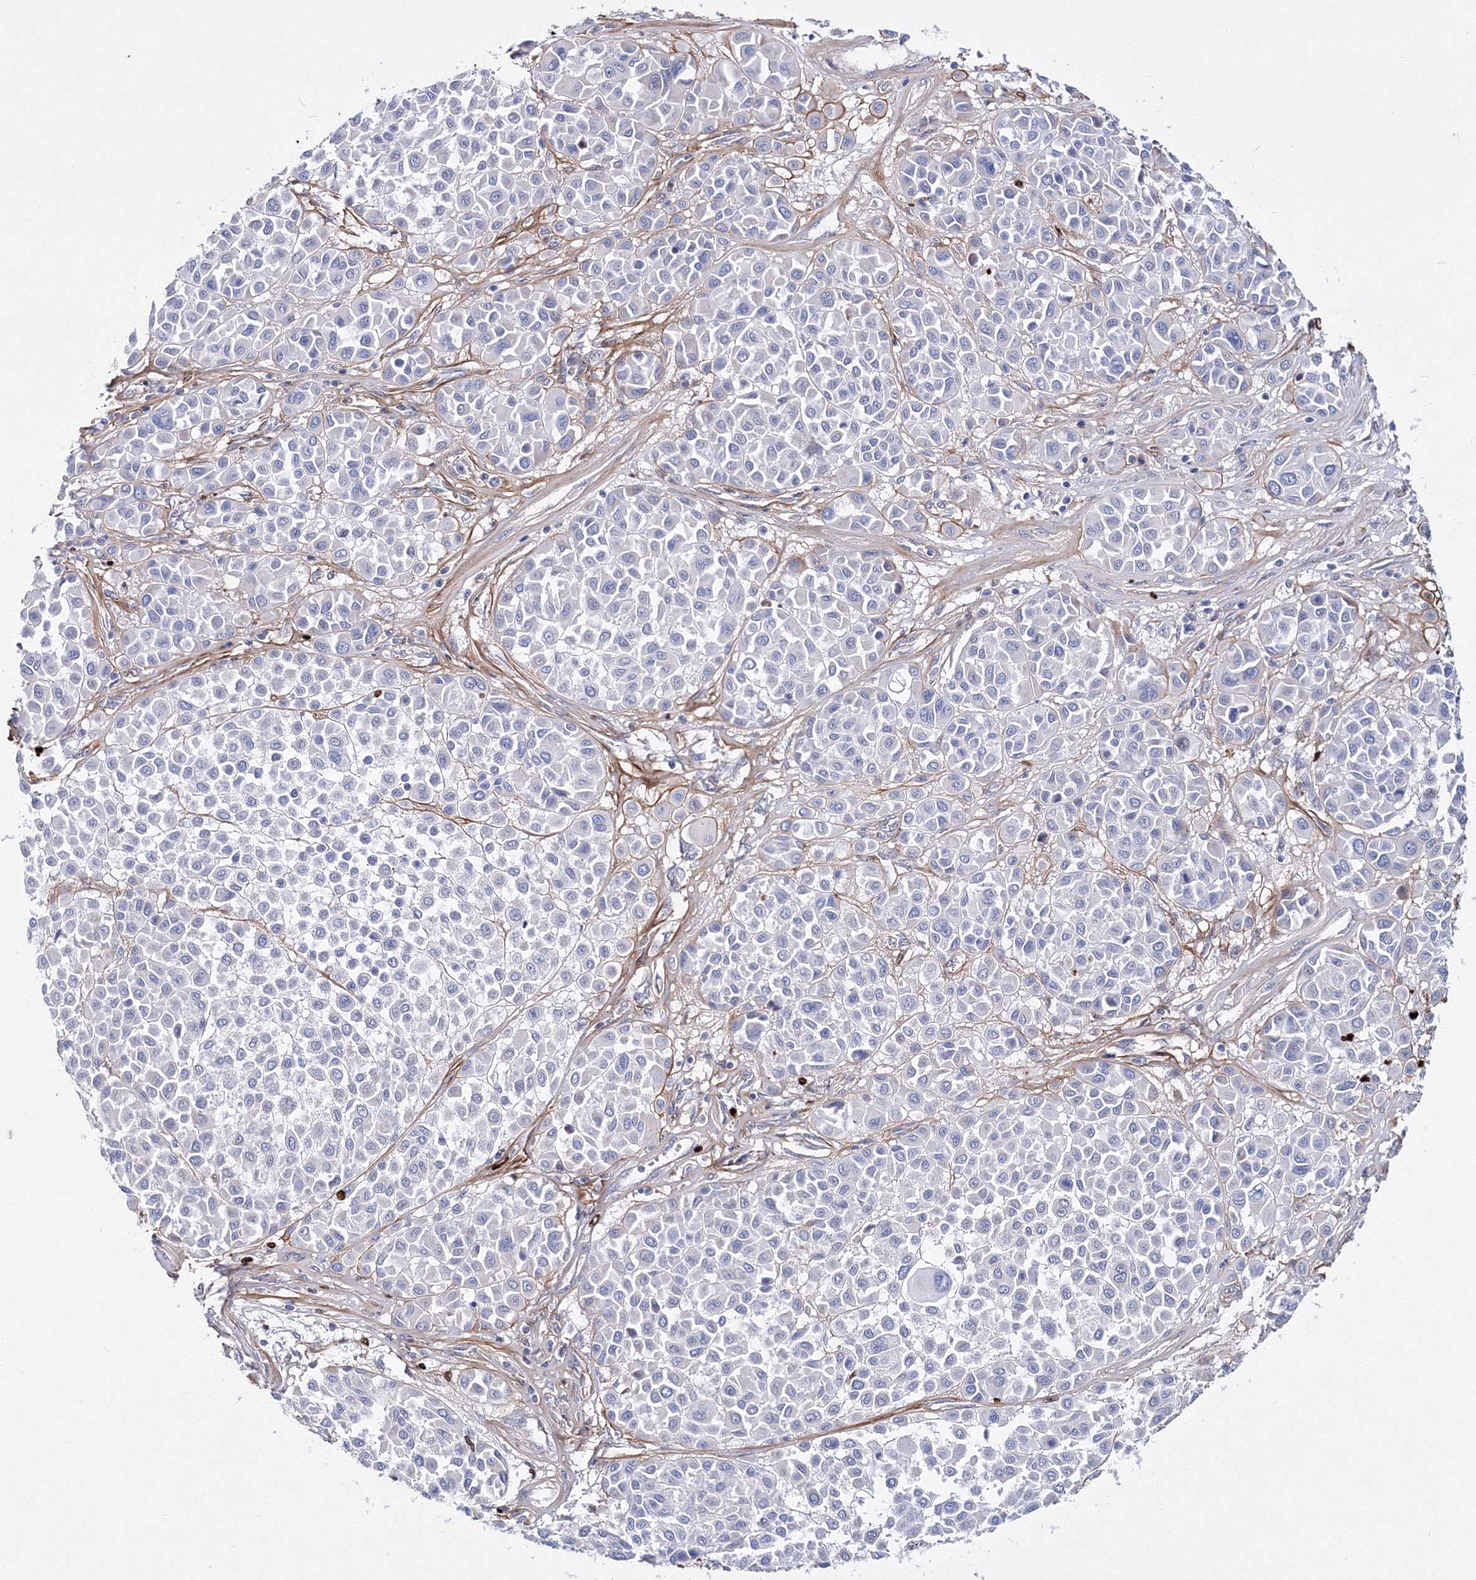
{"staining": {"intensity": "negative", "quantity": "none", "location": "none"}, "tissue": "melanoma", "cell_type": "Tumor cells", "image_type": "cancer", "snomed": [{"axis": "morphology", "description": "Malignant melanoma, Metastatic site"}, {"axis": "topography", "description": "Soft tissue"}], "caption": "A photomicrograph of human melanoma is negative for staining in tumor cells.", "gene": "C11orf52", "patient": {"sex": "male", "age": 41}}